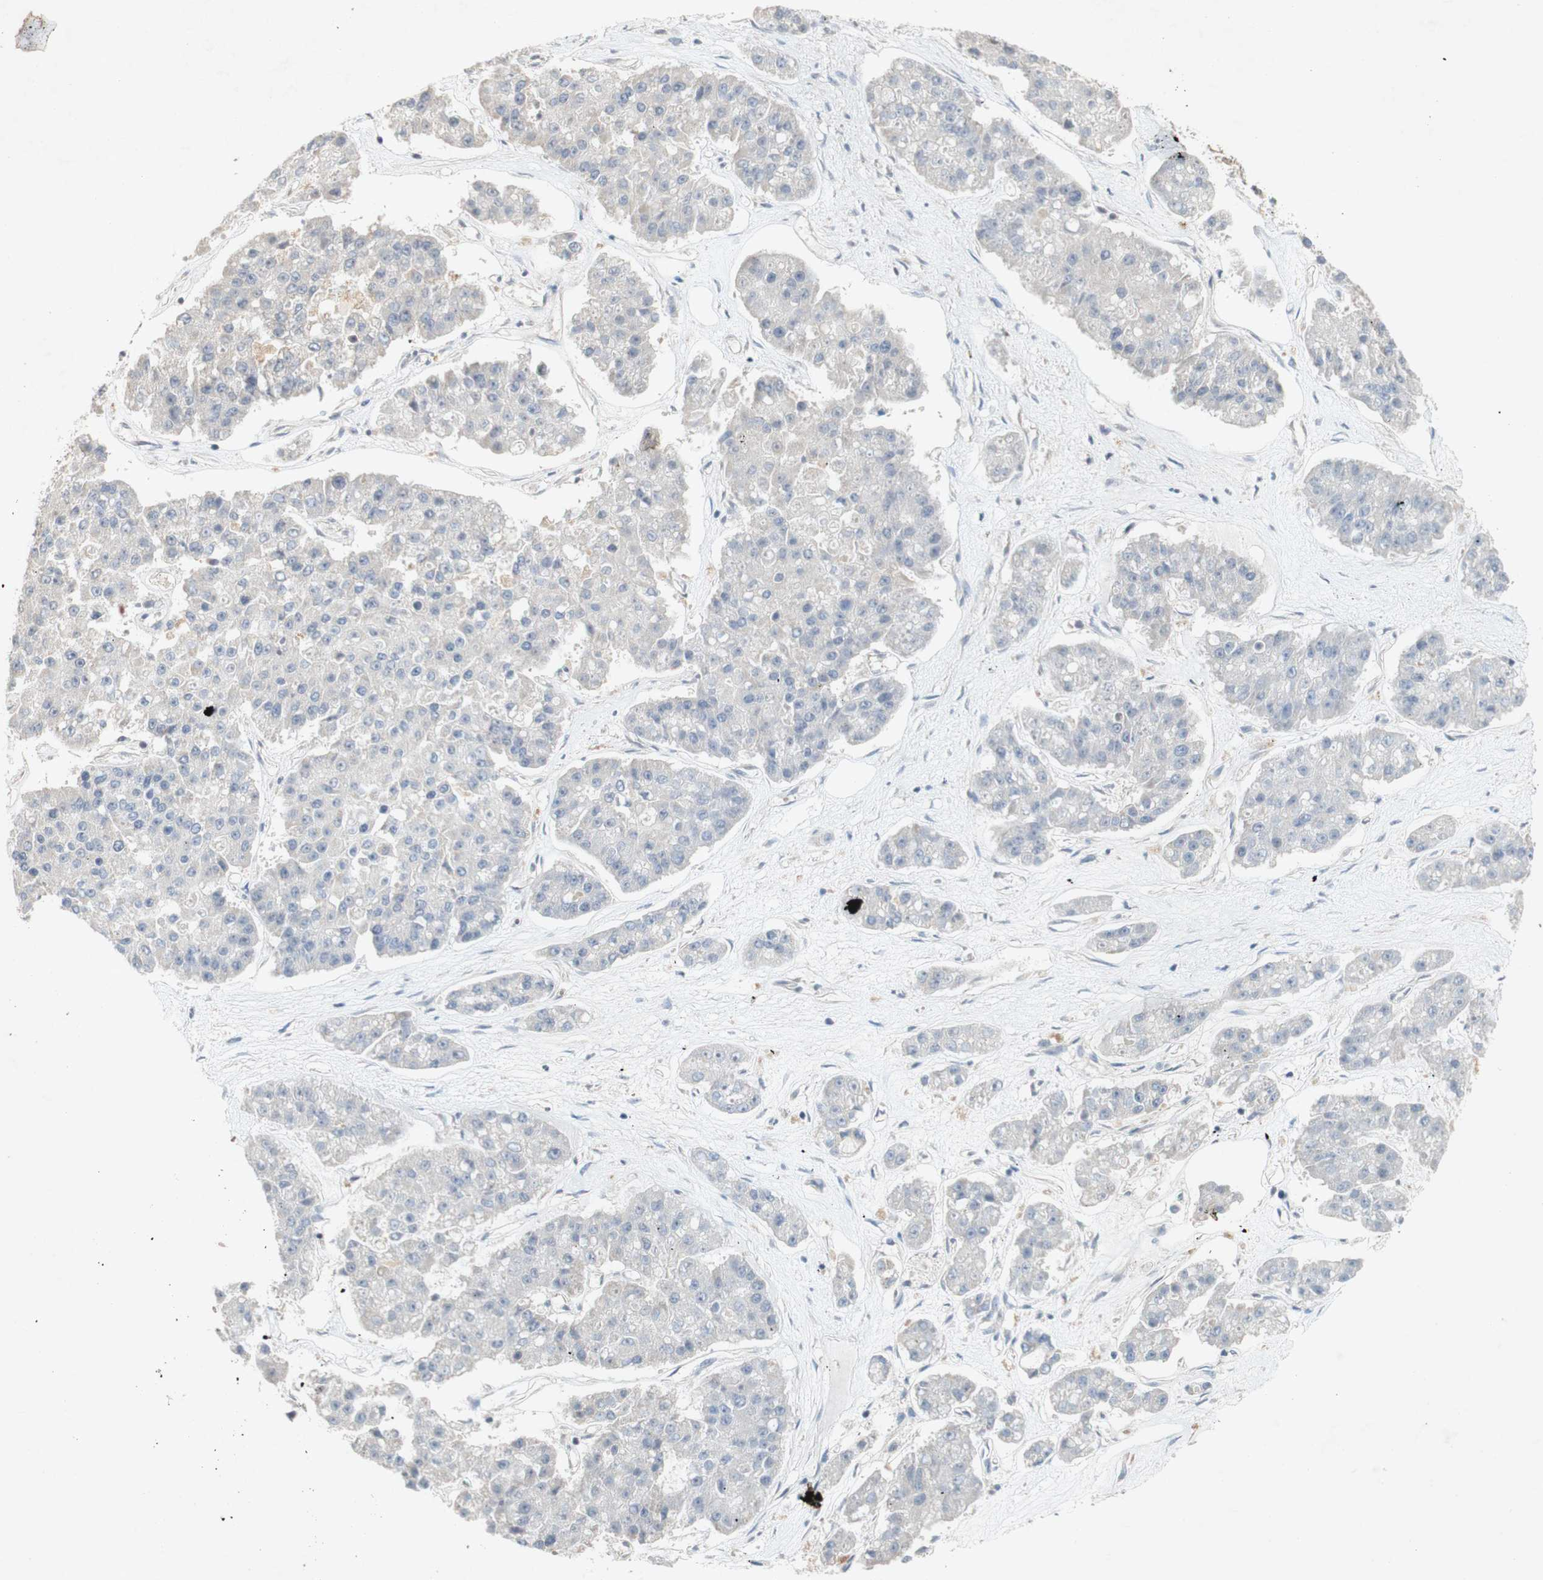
{"staining": {"intensity": "weak", "quantity": ">75%", "location": "cytoplasmic/membranous"}, "tissue": "pancreatic cancer", "cell_type": "Tumor cells", "image_type": "cancer", "snomed": [{"axis": "morphology", "description": "Adenocarcinoma, NOS"}, {"axis": "topography", "description": "Pancreas"}], "caption": "The micrograph shows a brown stain indicating the presence of a protein in the cytoplasmic/membranous of tumor cells in pancreatic cancer (adenocarcinoma).", "gene": "PIN1", "patient": {"sex": "male", "age": 50}}